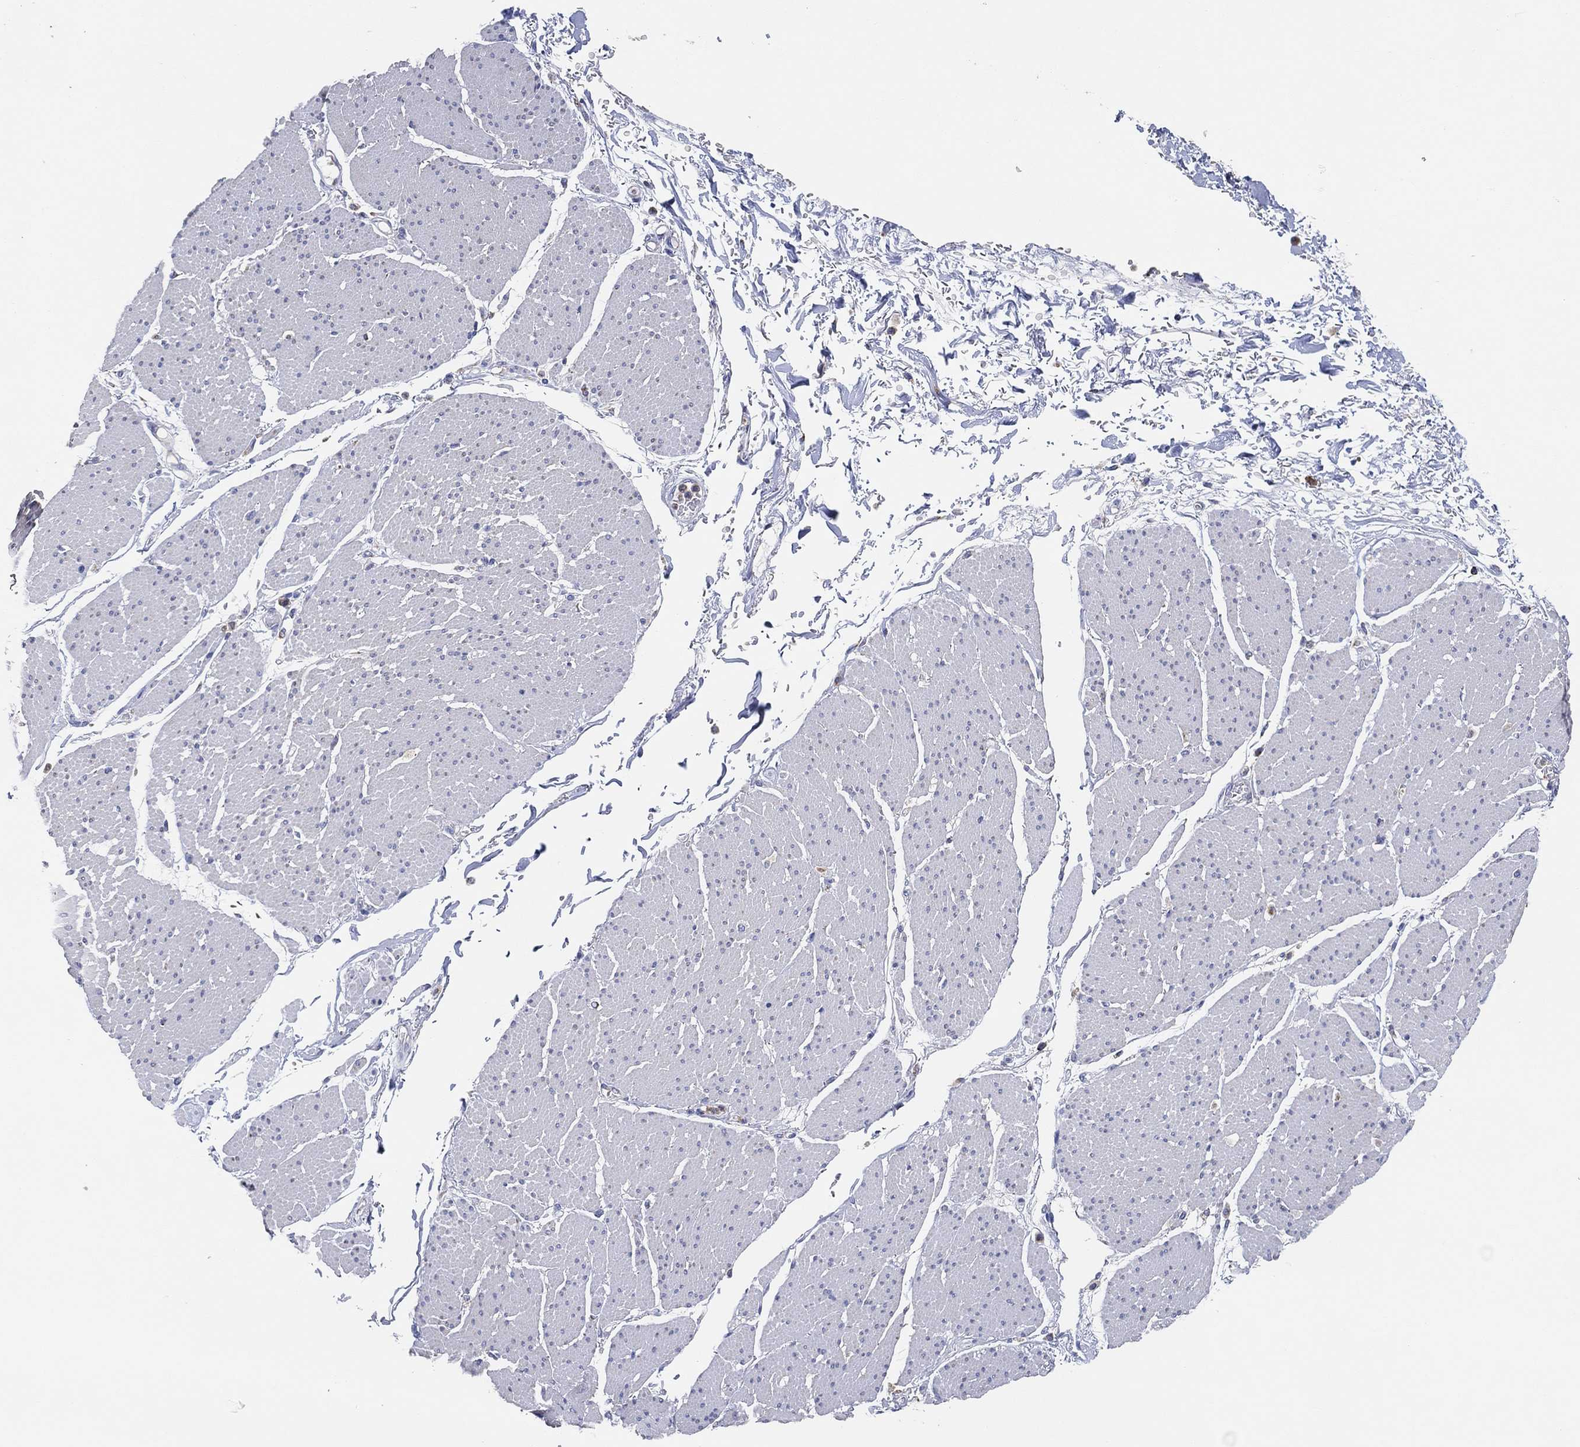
{"staining": {"intensity": "negative", "quantity": "none", "location": "none"}, "tissue": "smooth muscle", "cell_type": "Smooth muscle cells", "image_type": "normal", "snomed": [{"axis": "morphology", "description": "Normal tissue, NOS"}, {"axis": "topography", "description": "Smooth muscle"}, {"axis": "topography", "description": "Anal"}], "caption": "Unremarkable smooth muscle was stained to show a protein in brown. There is no significant staining in smooth muscle cells. (Brightfield microscopy of DAB IHC at high magnification).", "gene": "GCAT", "patient": {"sex": "male", "age": 83}}